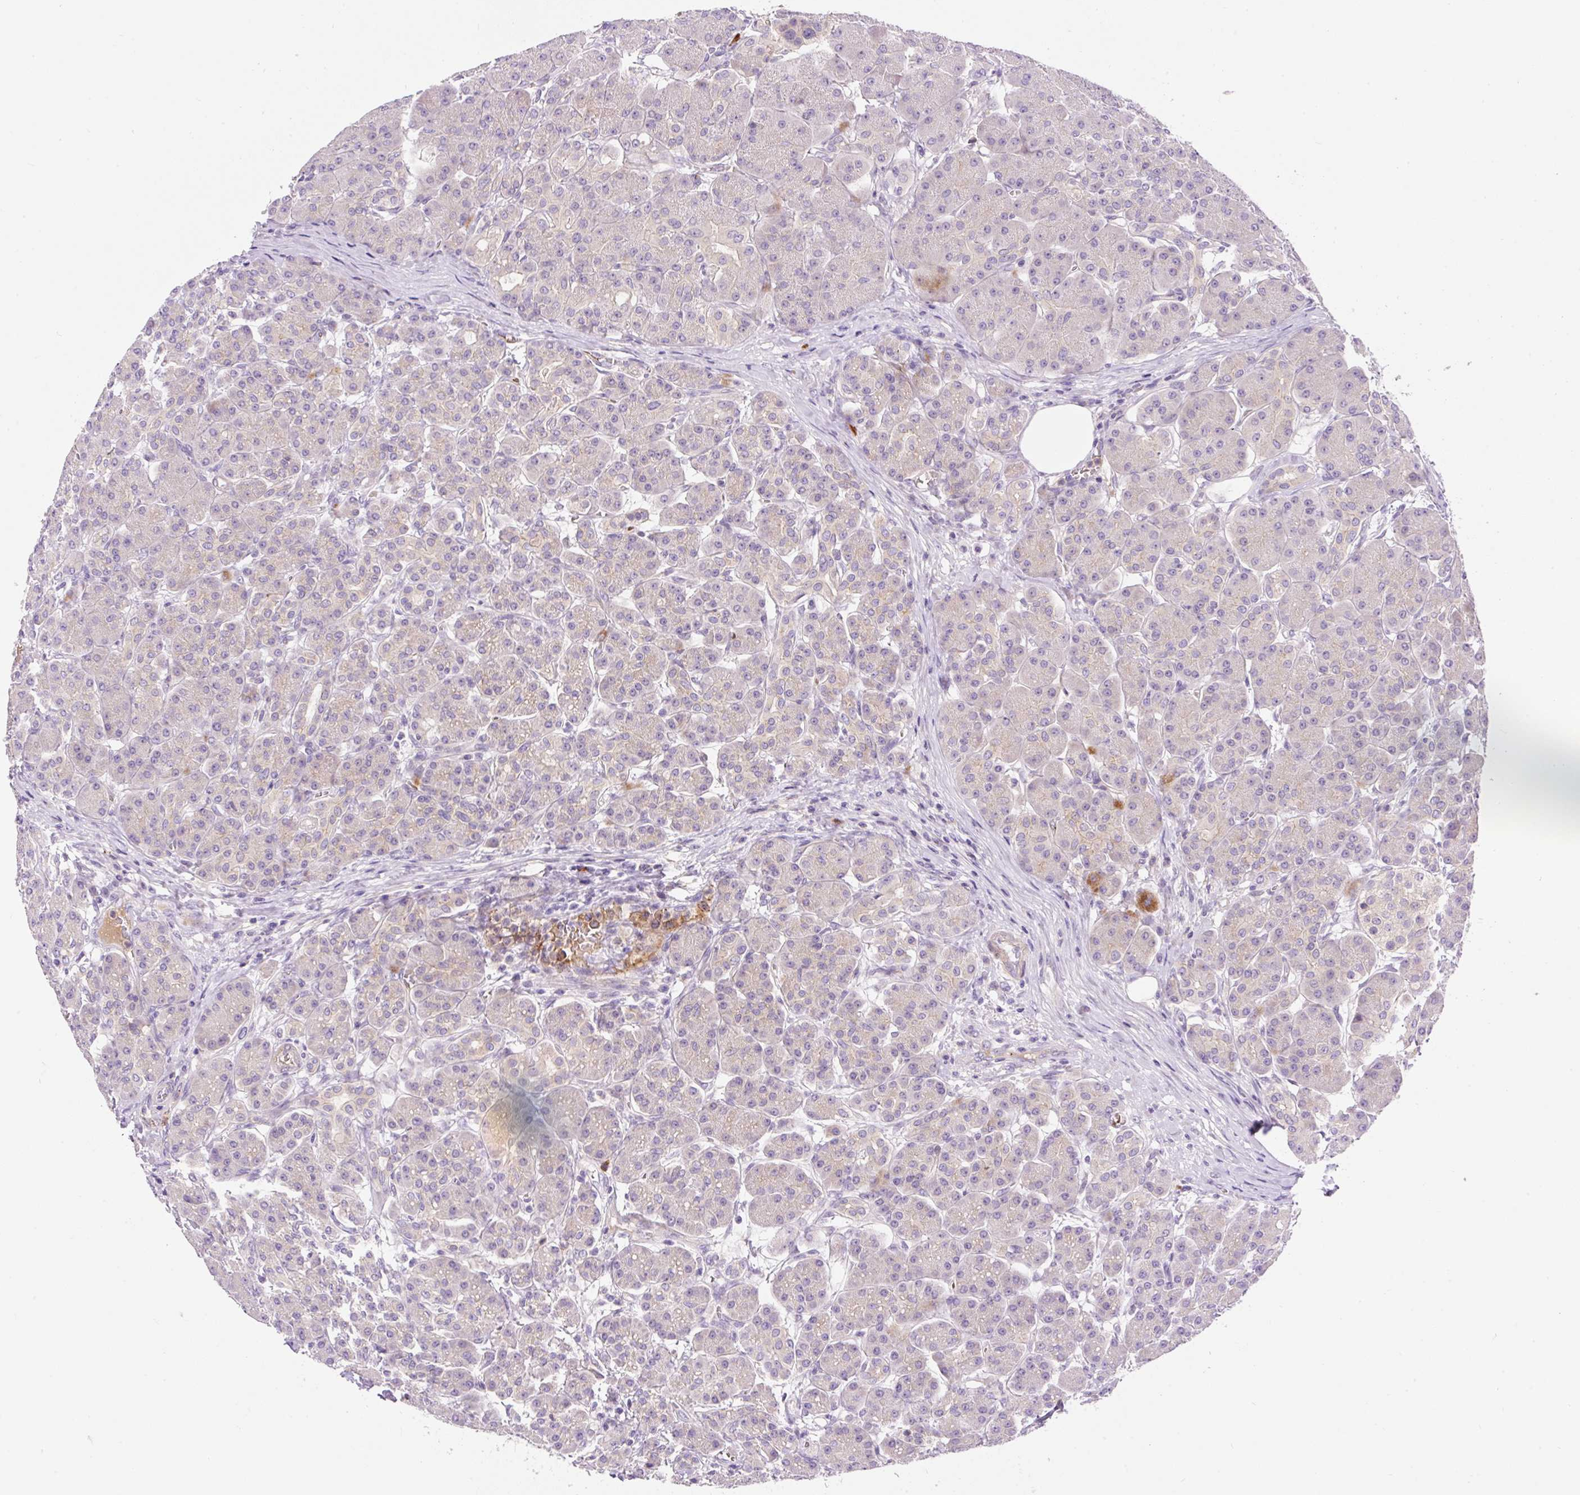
{"staining": {"intensity": "weak", "quantity": "<25%", "location": "cytoplasmic/membranous"}, "tissue": "pancreas", "cell_type": "Exocrine glandular cells", "image_type": "normal", "snomed": [{"axis": "morphology", "description": "Normal tissue, NOS"}, {"axis": "topography", "description": "Pancreas"}], "caption": "DAB immunohistochemical staining of normal pancreas shows no significant expression in exocrine glandular cells. Nuclei are stained in blue.", "gene": "LHFPL5", "patient": {"sex": "male", "age": 63}}